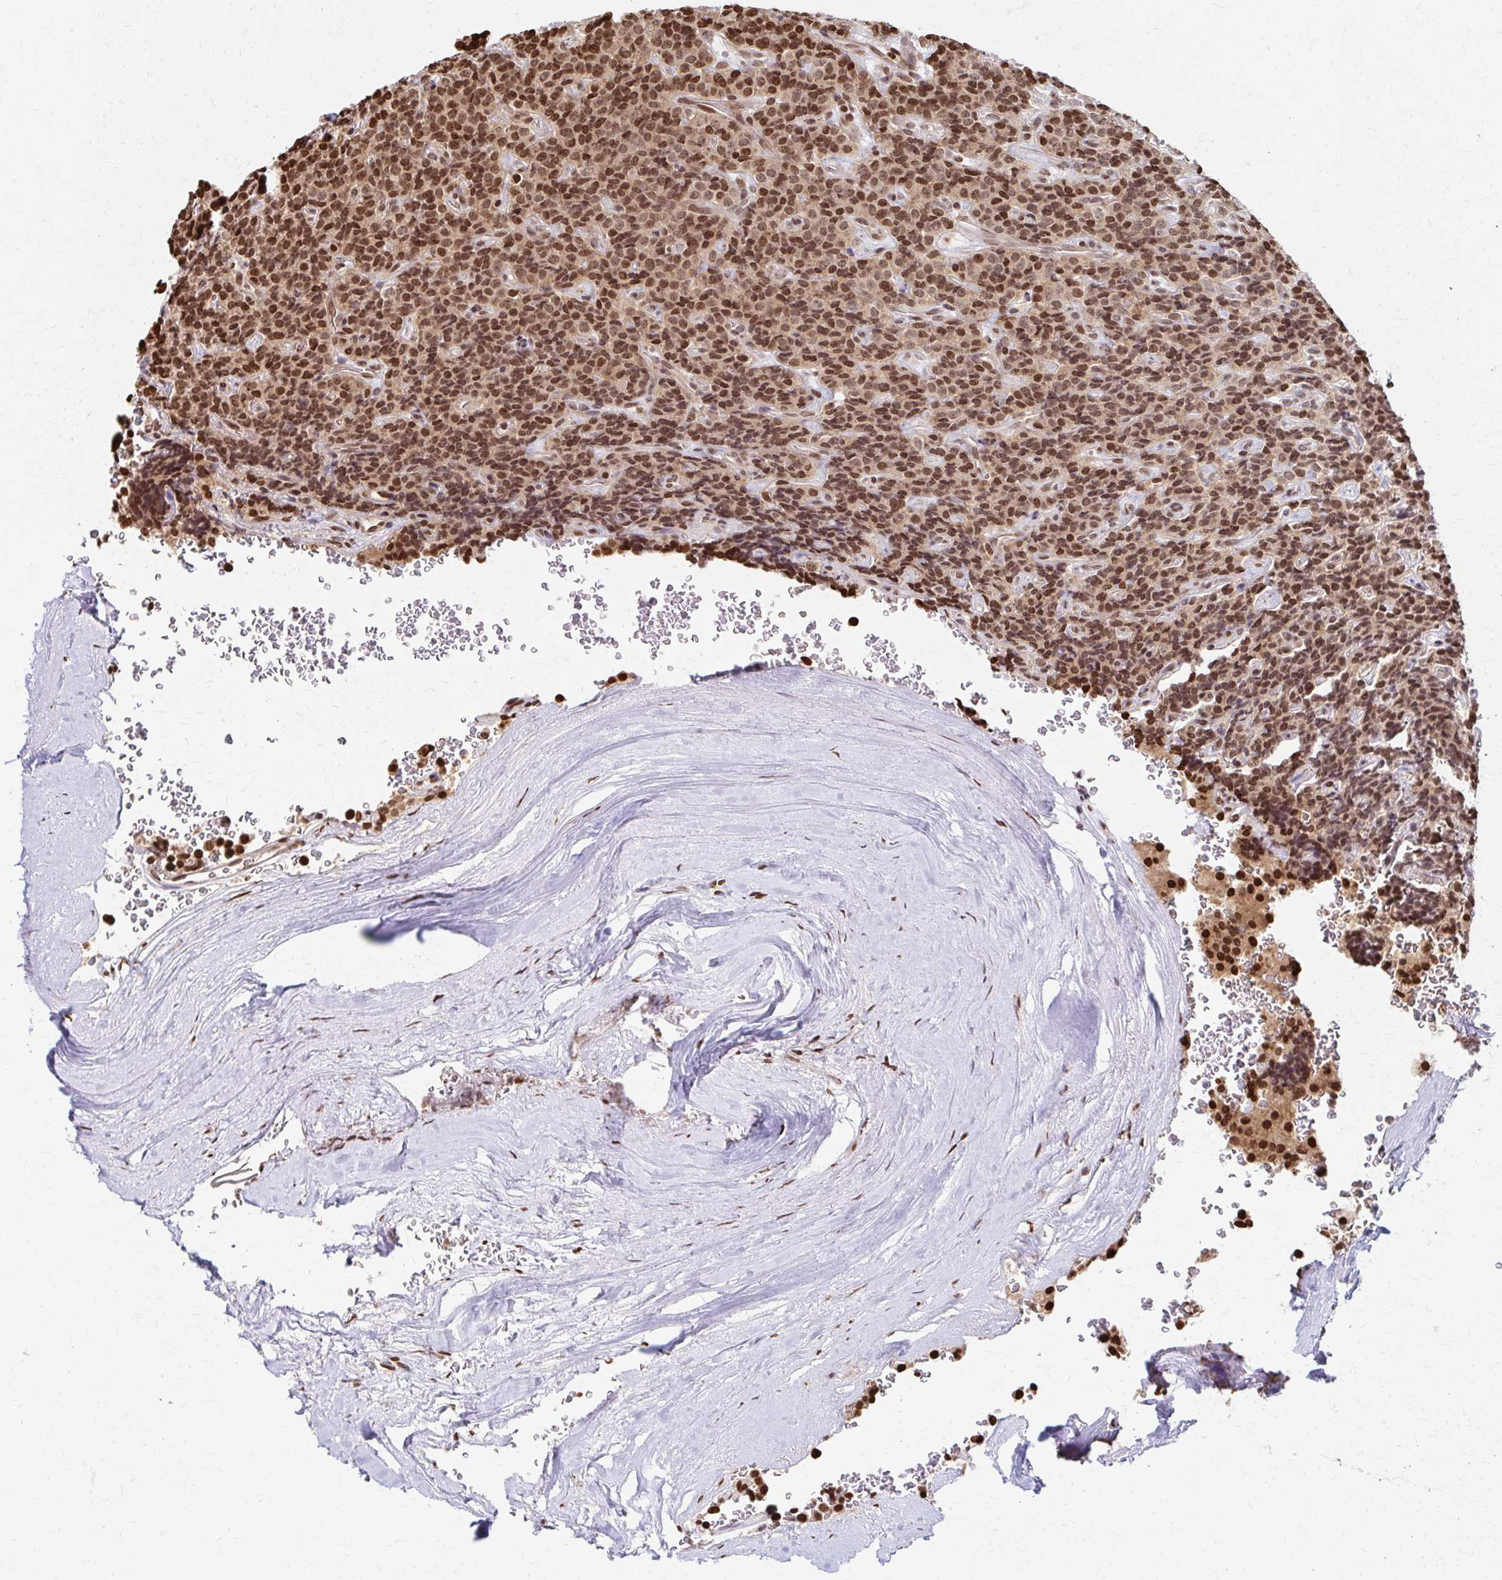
{"staining": {"intensity": "moderate", "quantity": ">75%", "location": "nuclear"}, "tissue": "carcinoid", "cell_type": "Tumor cells", "image_type": "cancer", "snomed": [{"axis": "morphology", "description": "Carcinoid, malignant, NOS"}, {"axis": "topography", "description": "Pancreas"}], "caption": "Protein expression analysis of carcinoid demonstrates moderate nuclear staining in approximately >75% of tumor cells.", "gene": "PSMD7", "patient": {"sex": "male", "age": 36}}